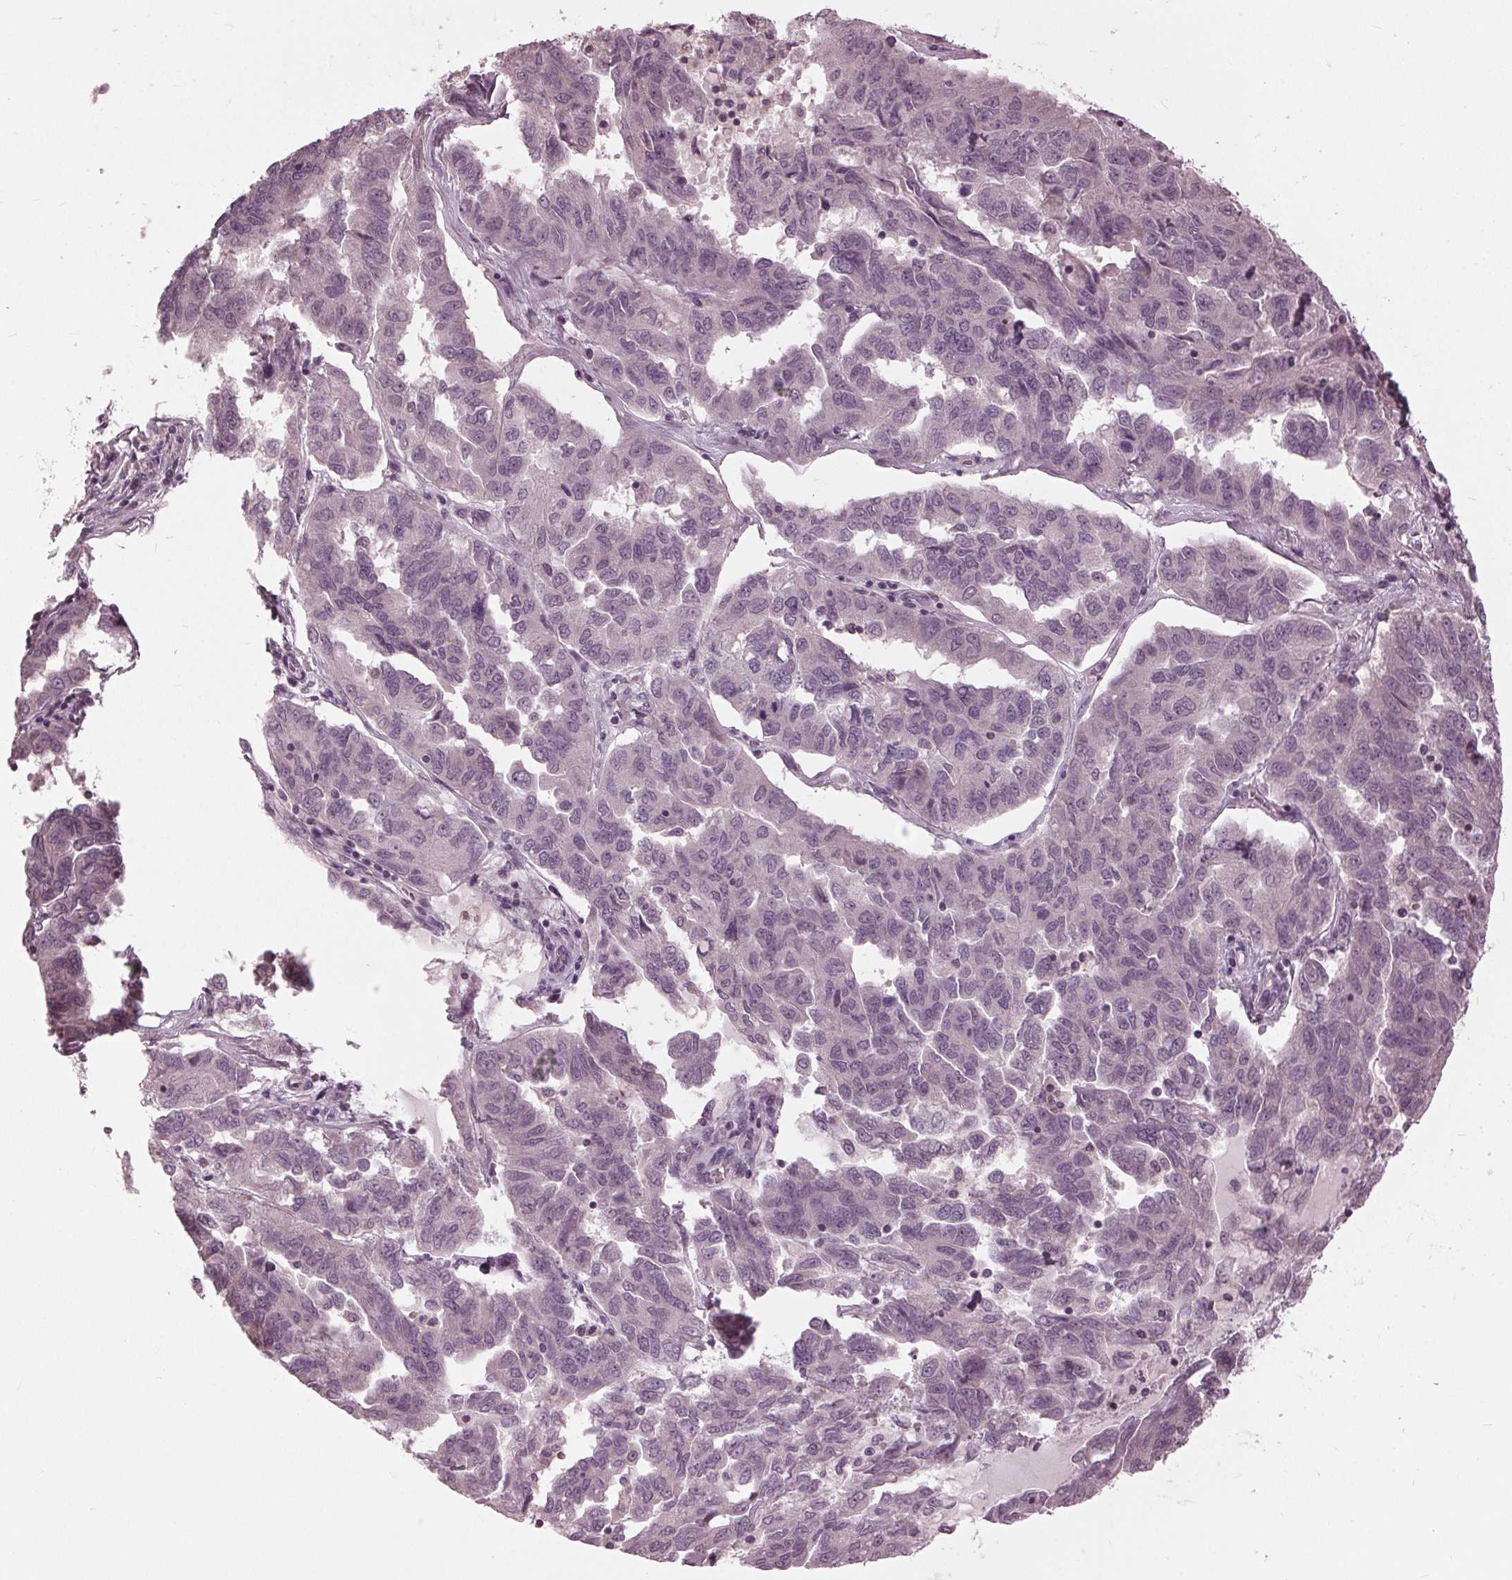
{"staining": {"intensity": "negative", "quantity": "none", "location": "none"}, "tissue": "ovarian cancer", "cell_type": "Tumor cells", "image_type": "cancer", "snomed": [{"axis": "morphology", "description": "Cystadenocarcinoma, serous, NOS"}, {"axis": "topography", "description": "Ovary"}], "caption": "There is no significant expression in tumor cells of ovarian cancer.", "gene": "SIGLEC6", "patient": {"sex": "female", "age": 64}}